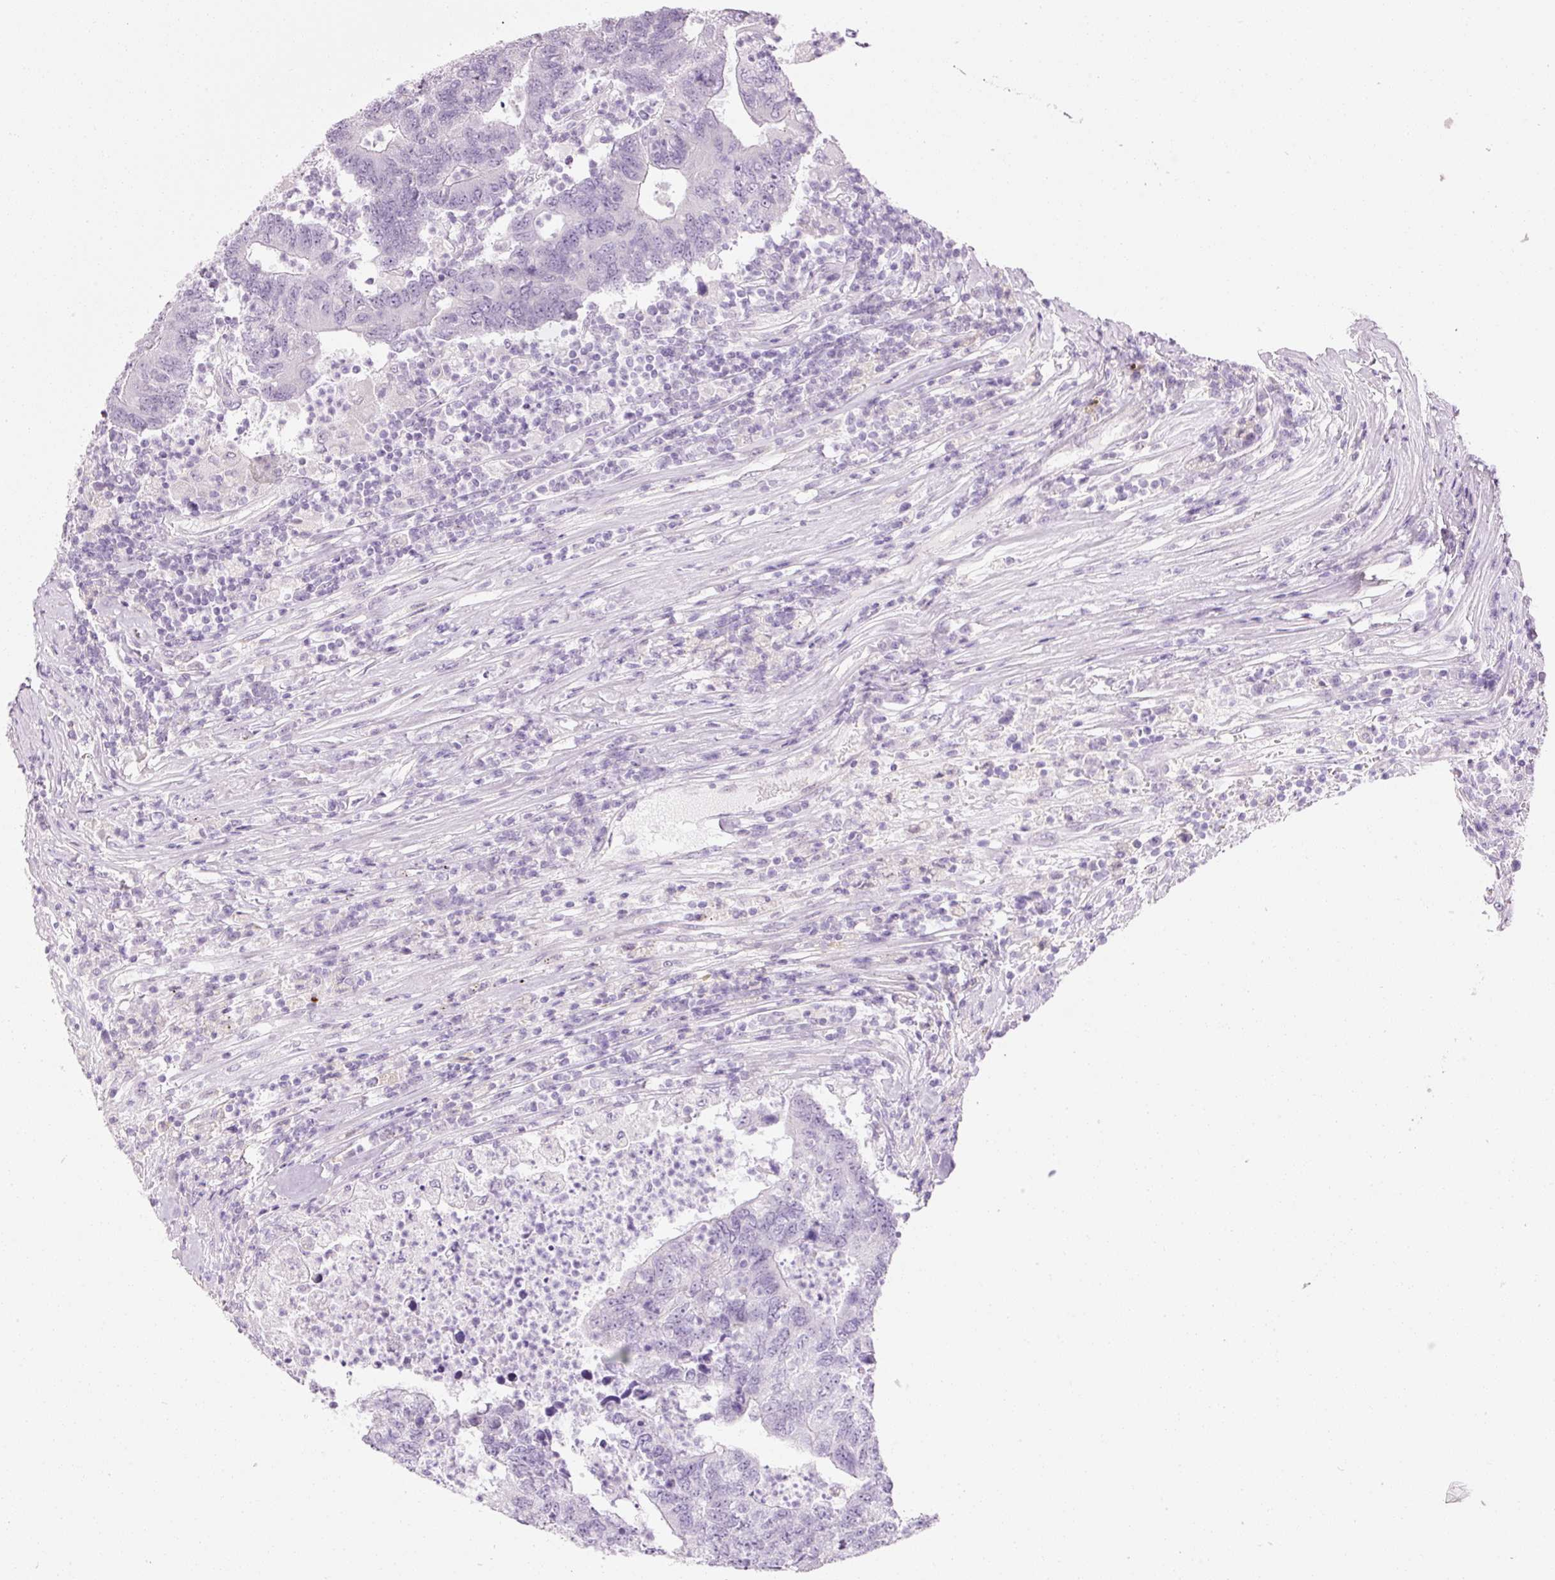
{"staining": {"intensity": "negative", "quantity": "none", "location": "none"}, "tissue": "colorectal cancer", "cell_type": "Tumor cells", "image_type": "cancer", "snomed": [{"axis": "morphology", "description": "Adenocarcinoma, NOS"}, {"axis": "topography", "description": "Colon"}], "caption": "High power microscopy image of an IHC image of colorectal cancer, revealing no significant expression in tumor cells.", "gene": "ANKRD20A1", "patient": {"sex": "female", "age": 48}}